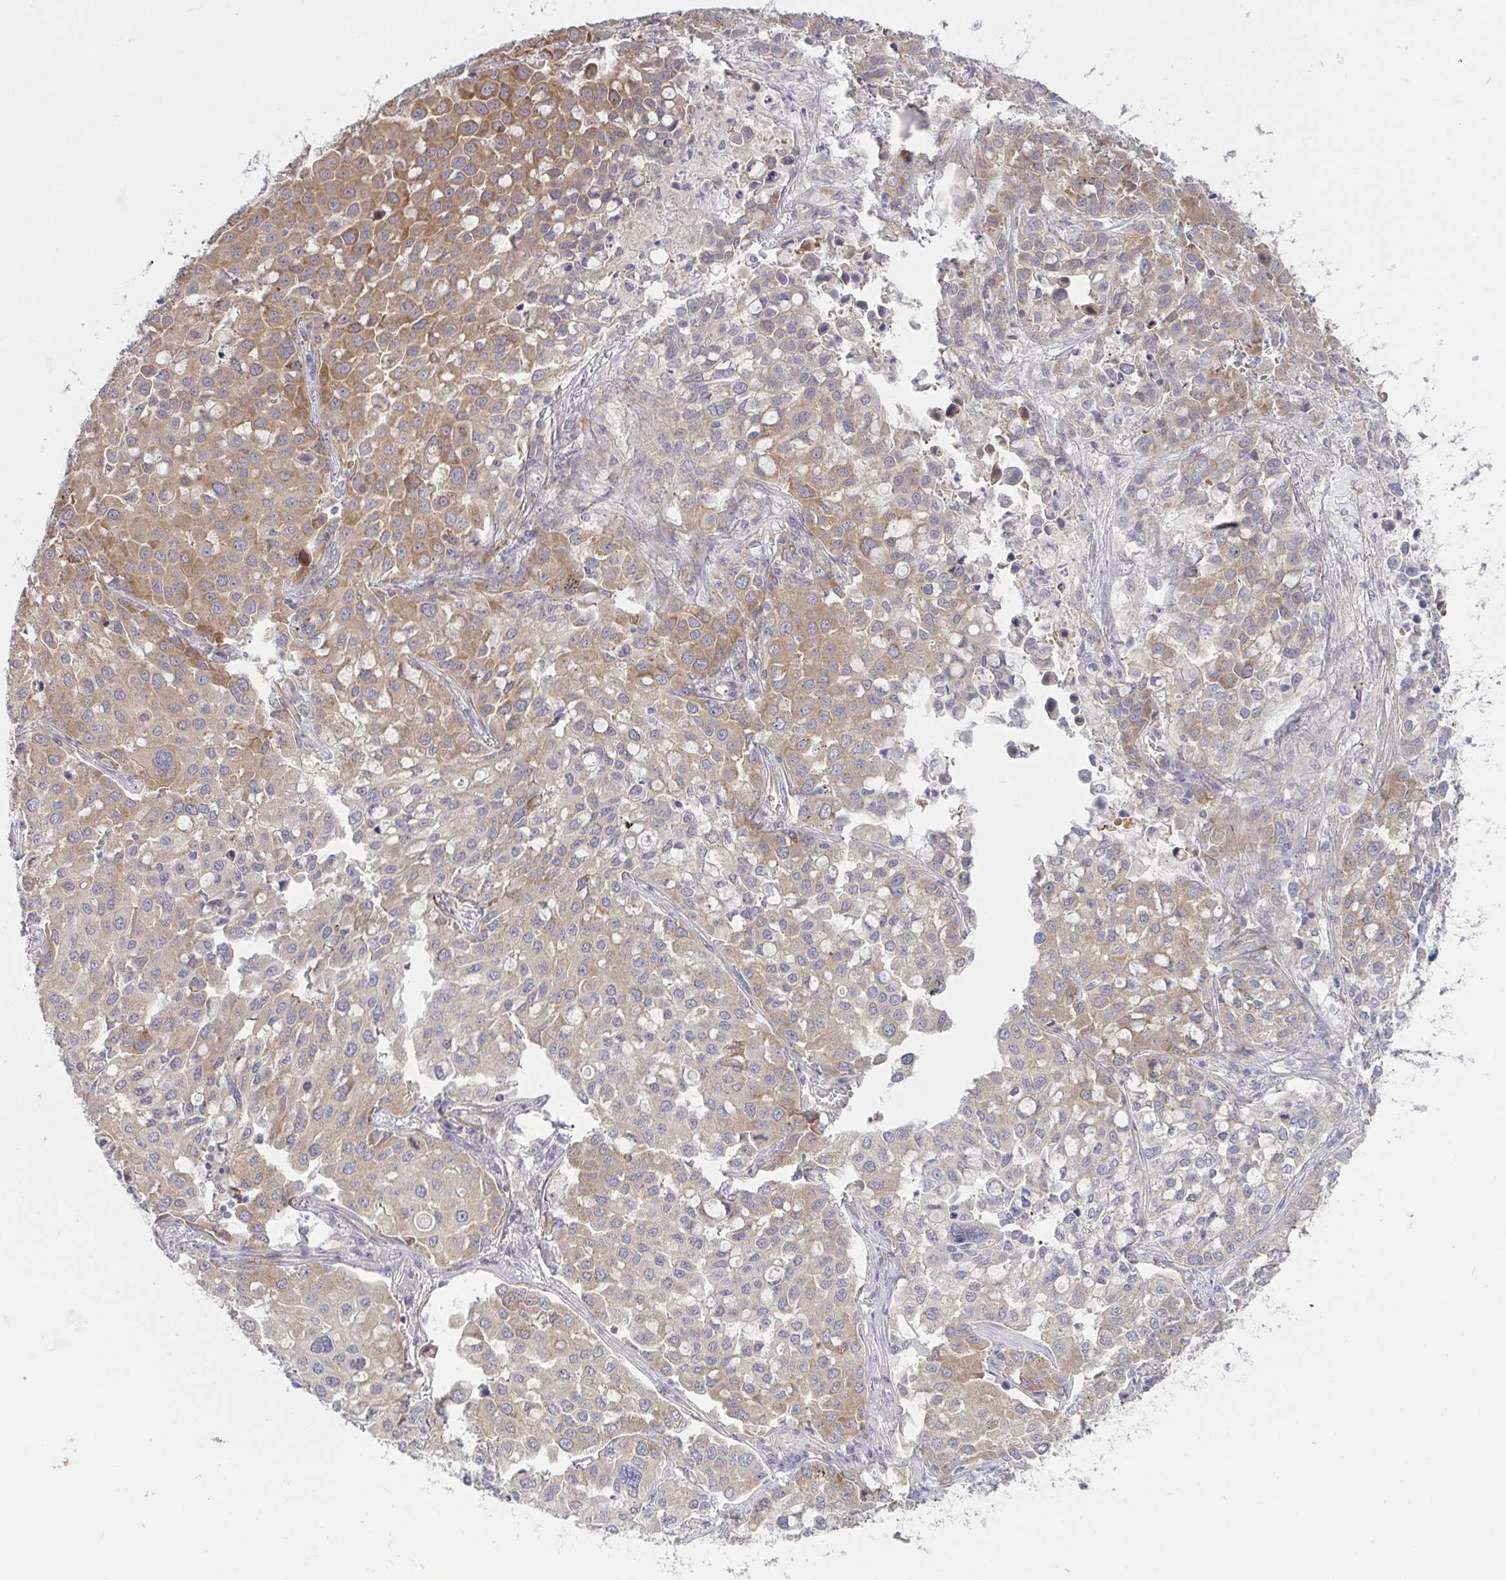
{"staining": {"intensity": "moderate", "quantity": "25%-75%", "location": "cytoplasmic/membranous"}, "tissue": "lung cancer", "cell_type": "Tumor cells", "image_type": "cancer", "snomed": [{"axis": "morphology", "description": "Adenocarcinoma, NOS"}, {"axis": "morphology", "description": "Adenocarcinoma, metastatic, NOS"}, {"axis": "topography", "description": "Lymph node"}, {"axis": "topography", "description": "Lung"}], "caption": "A brown stain shows moderate cytoplasmic/membranous staining of a protein in metastatic adenocarcinoma (lung) tumor cells.", "gene": "CASP9", "patient": {"sex": "female", "age": 65}}